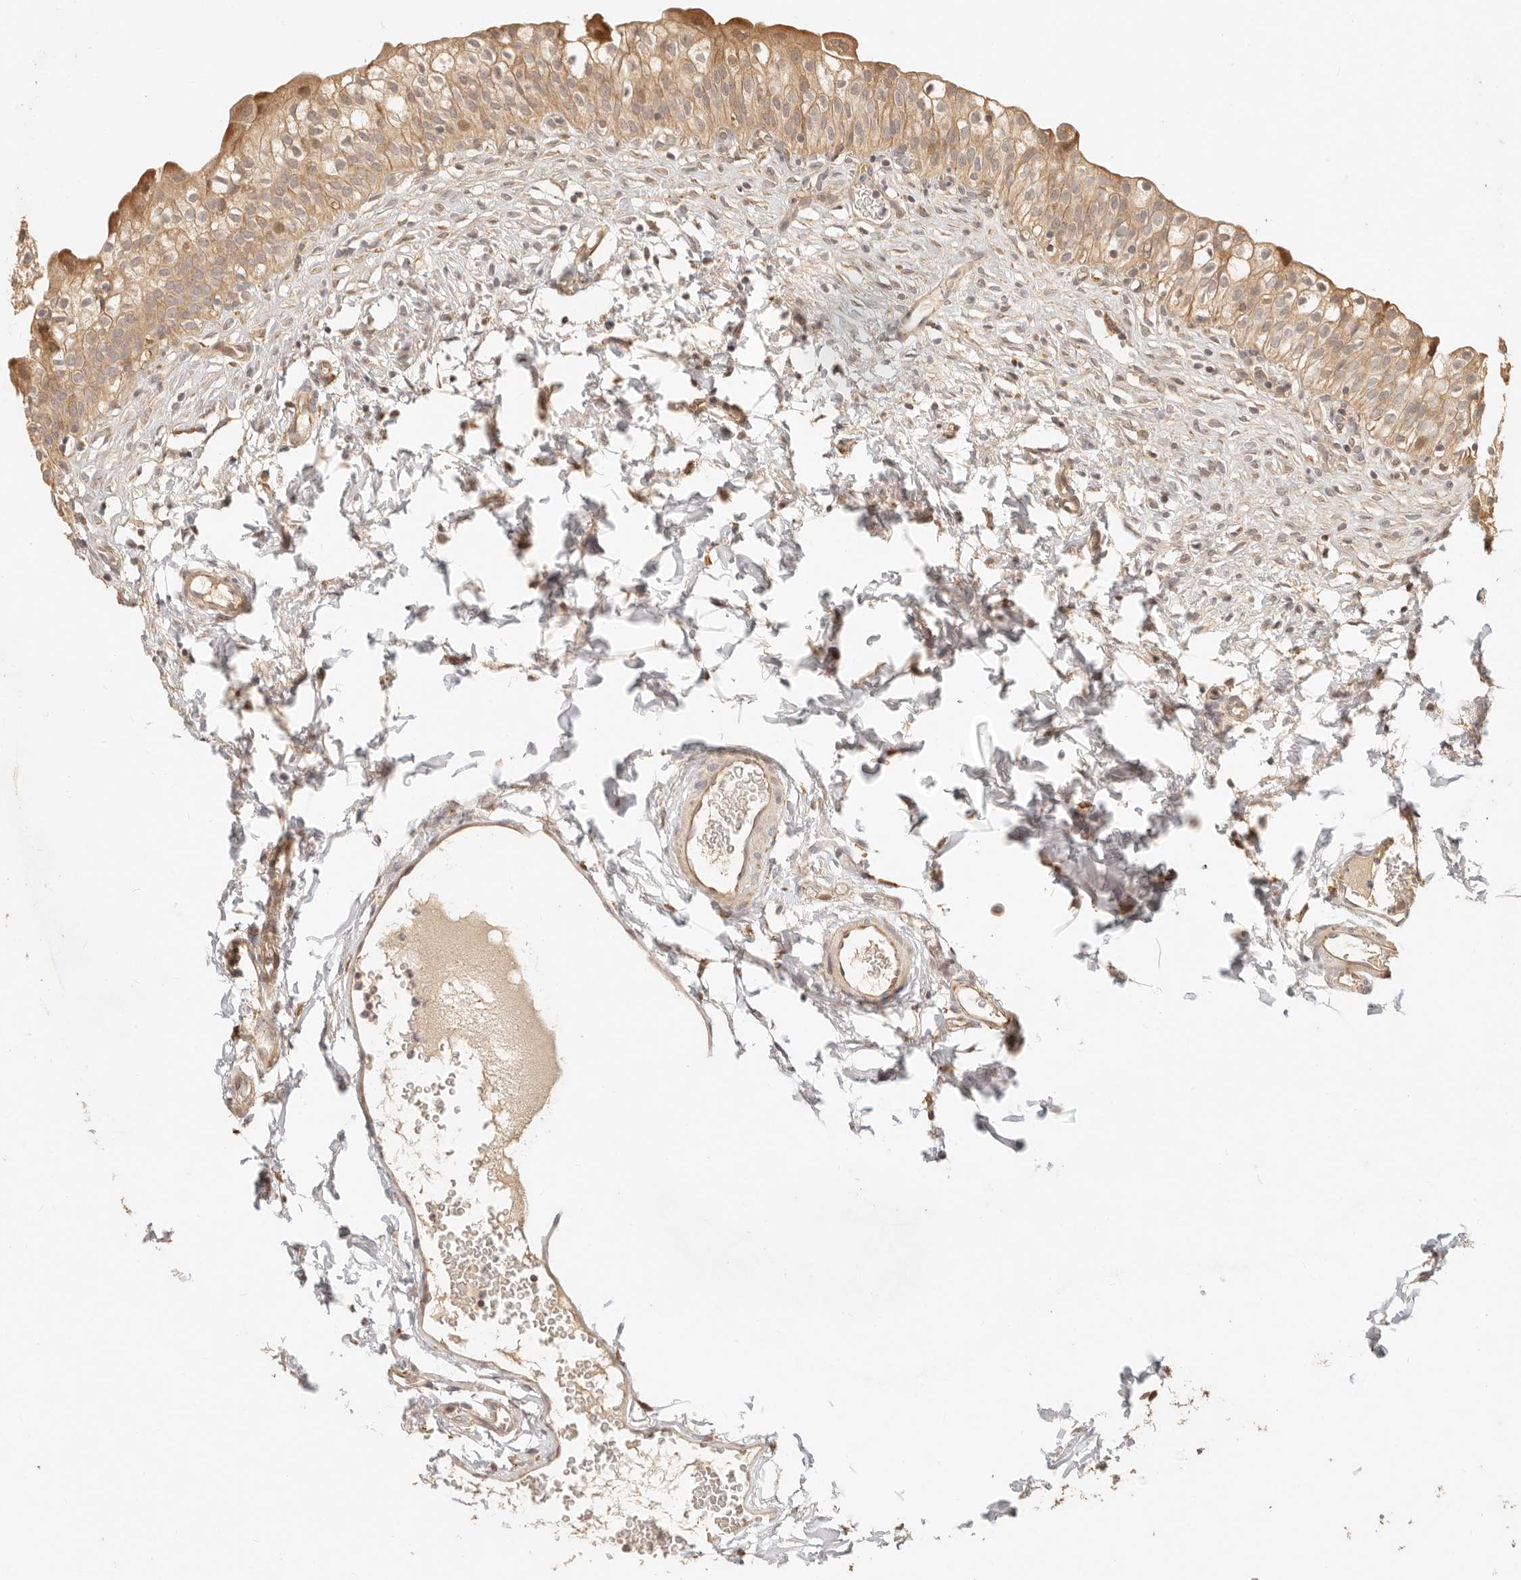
{"staining": {"intensity": "moderate", "quantity": ">75%", "location": "cytoplasmic/membranous"}, "tissue": "urinary bladder", "cell_type": "Urothelial cells", "image_type": "normal", "snomed": [{"axis": "morphology", "description": "Normal tissue, NOS"}, {"axis": "topography", "description": "Urinary bladder"}], "caption": "Immunohistochemistry micrograph of normal human urinary bladder stained for a protein (brown), which displays medium levels of moderate cytoplasmic/membranous staining in about >75% of urothelial cells.", "gene": "TIMM17A", "patient": {"sex": "male", "age": 55}}